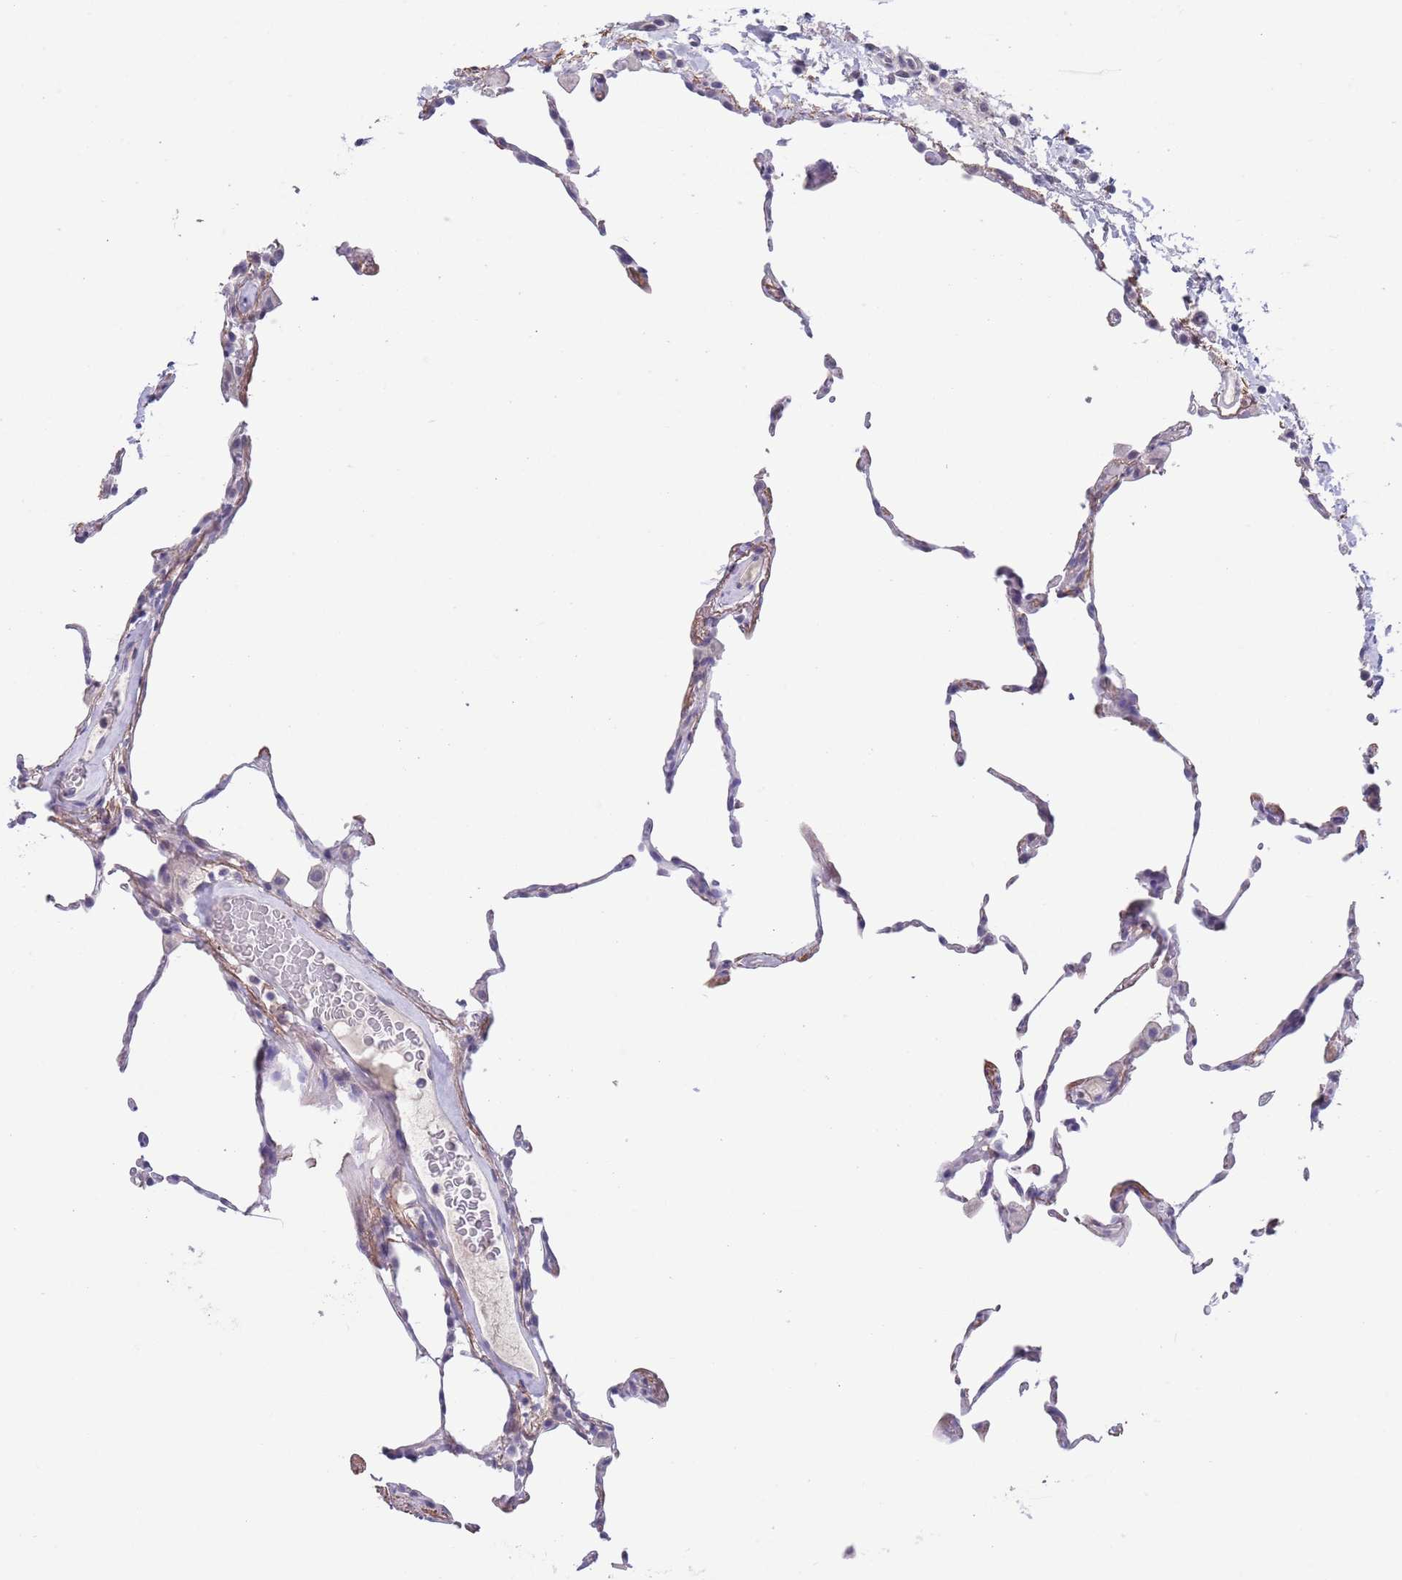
{"staining": {"intensity": "negative", "quantity": "none", "location": "none"}, "tissue": "lung", "cell_type": "Alveolar cells", "image_type": "normal", "snomed": [{"axis": "morphology", "description": "Normal tissue, NOS"}, {"axis": "topography", "description": "Lung"}], "caption": "A micrograph of human lung is negative for staining in alveolar cells. (DAB (3,3'-diaminobenzidine) IHC, high magnification).", "gene": "RNF169", "patient": {"sex": "female", "age": 57}}